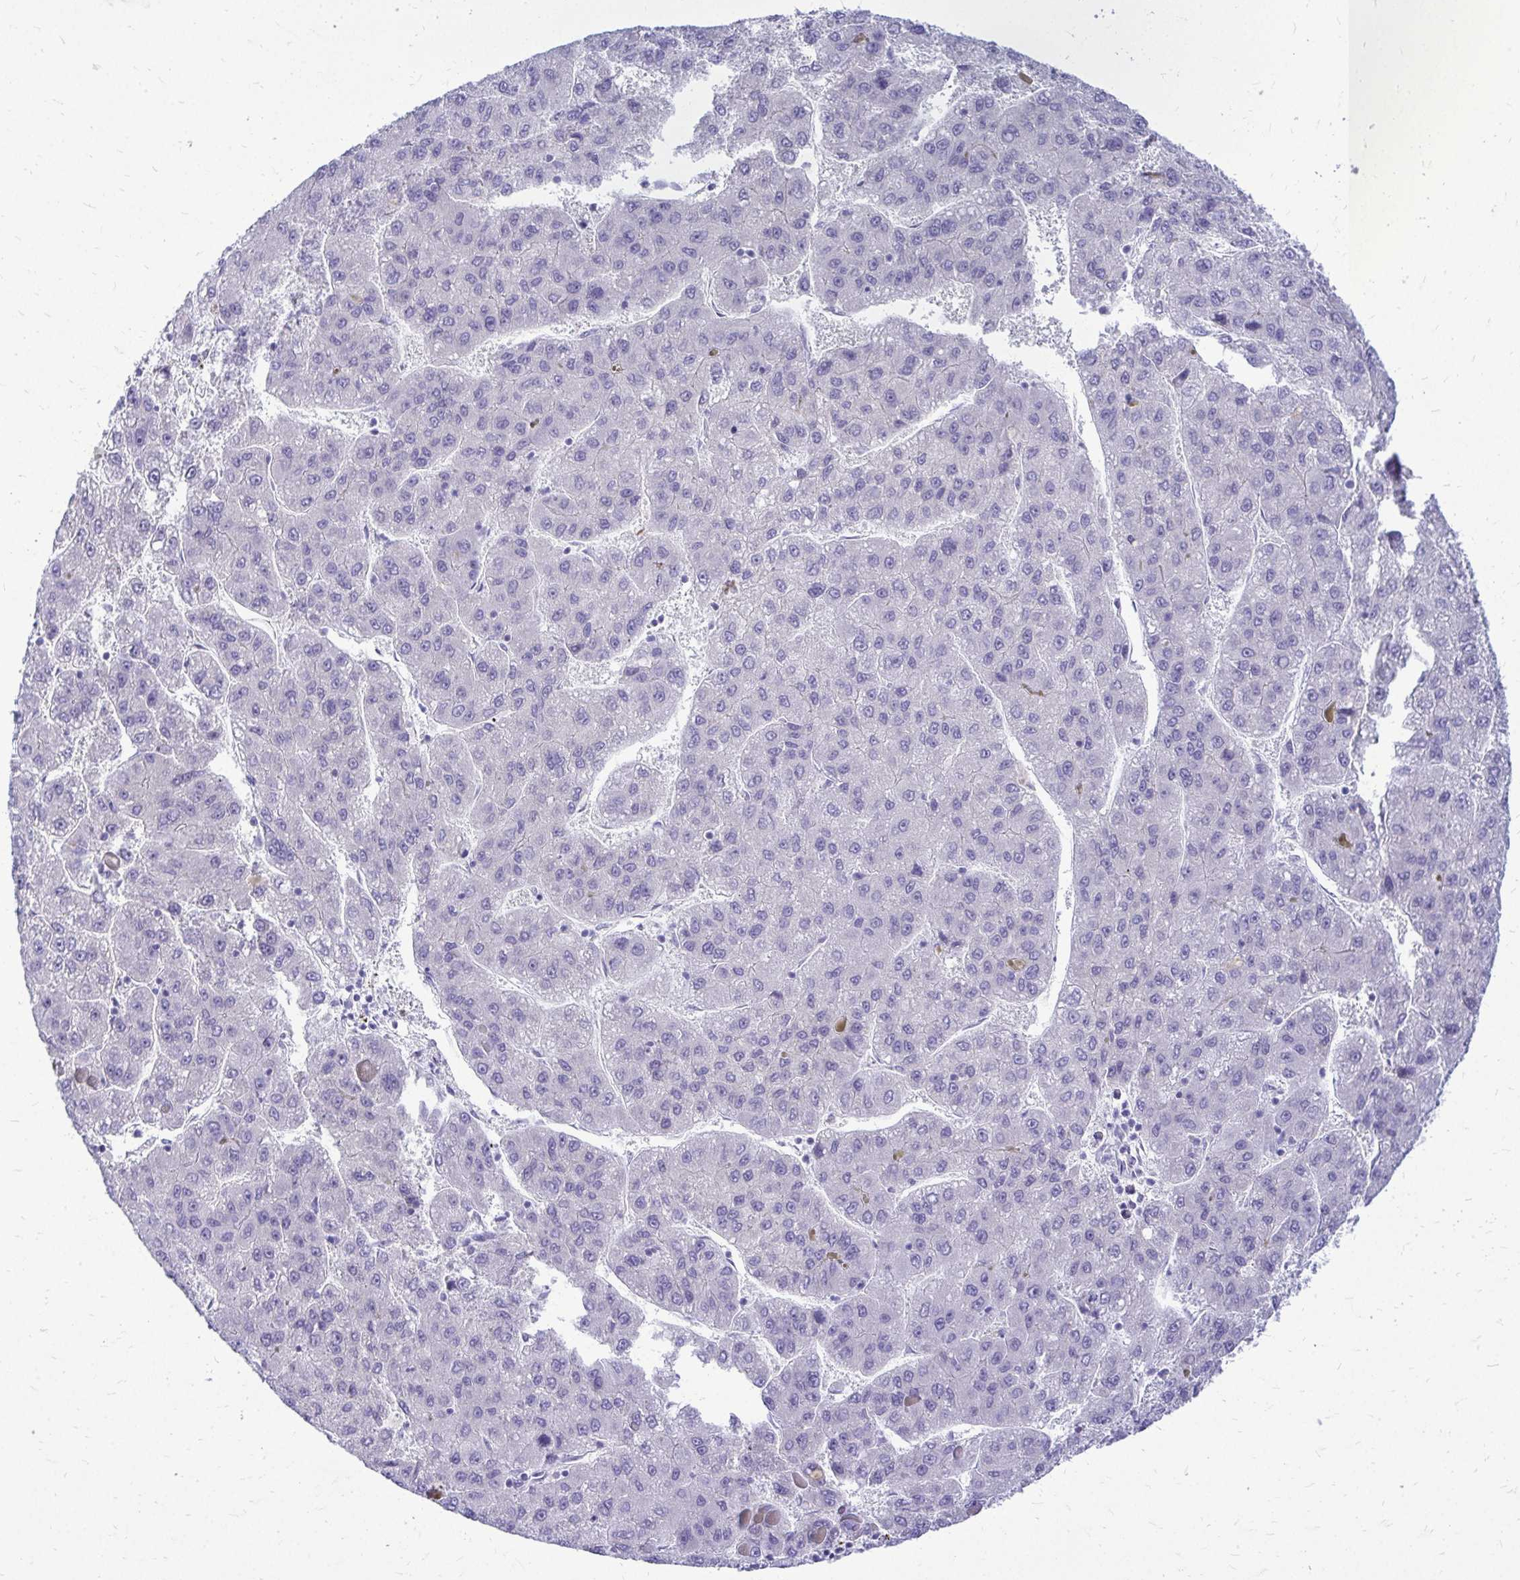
{"staining": {"intensity": "negative", "quantity": "none", "location": "none"}, "tissue": "liver cancer", "cell_type": "Tumor cells", "image_type": "cancer", "snomed": [{"axis": "morphology", "description": "Carcinoma, Hepatocellular, NOS"}, {"axis": "topography", "description": "Liver"}], "caption": "Immunohistochemistry (IHC) of liver cancer displays no positivity in tumor cells.", "gene": "ZSWIM9", "patient": {"sex": "female", "age": 82}}